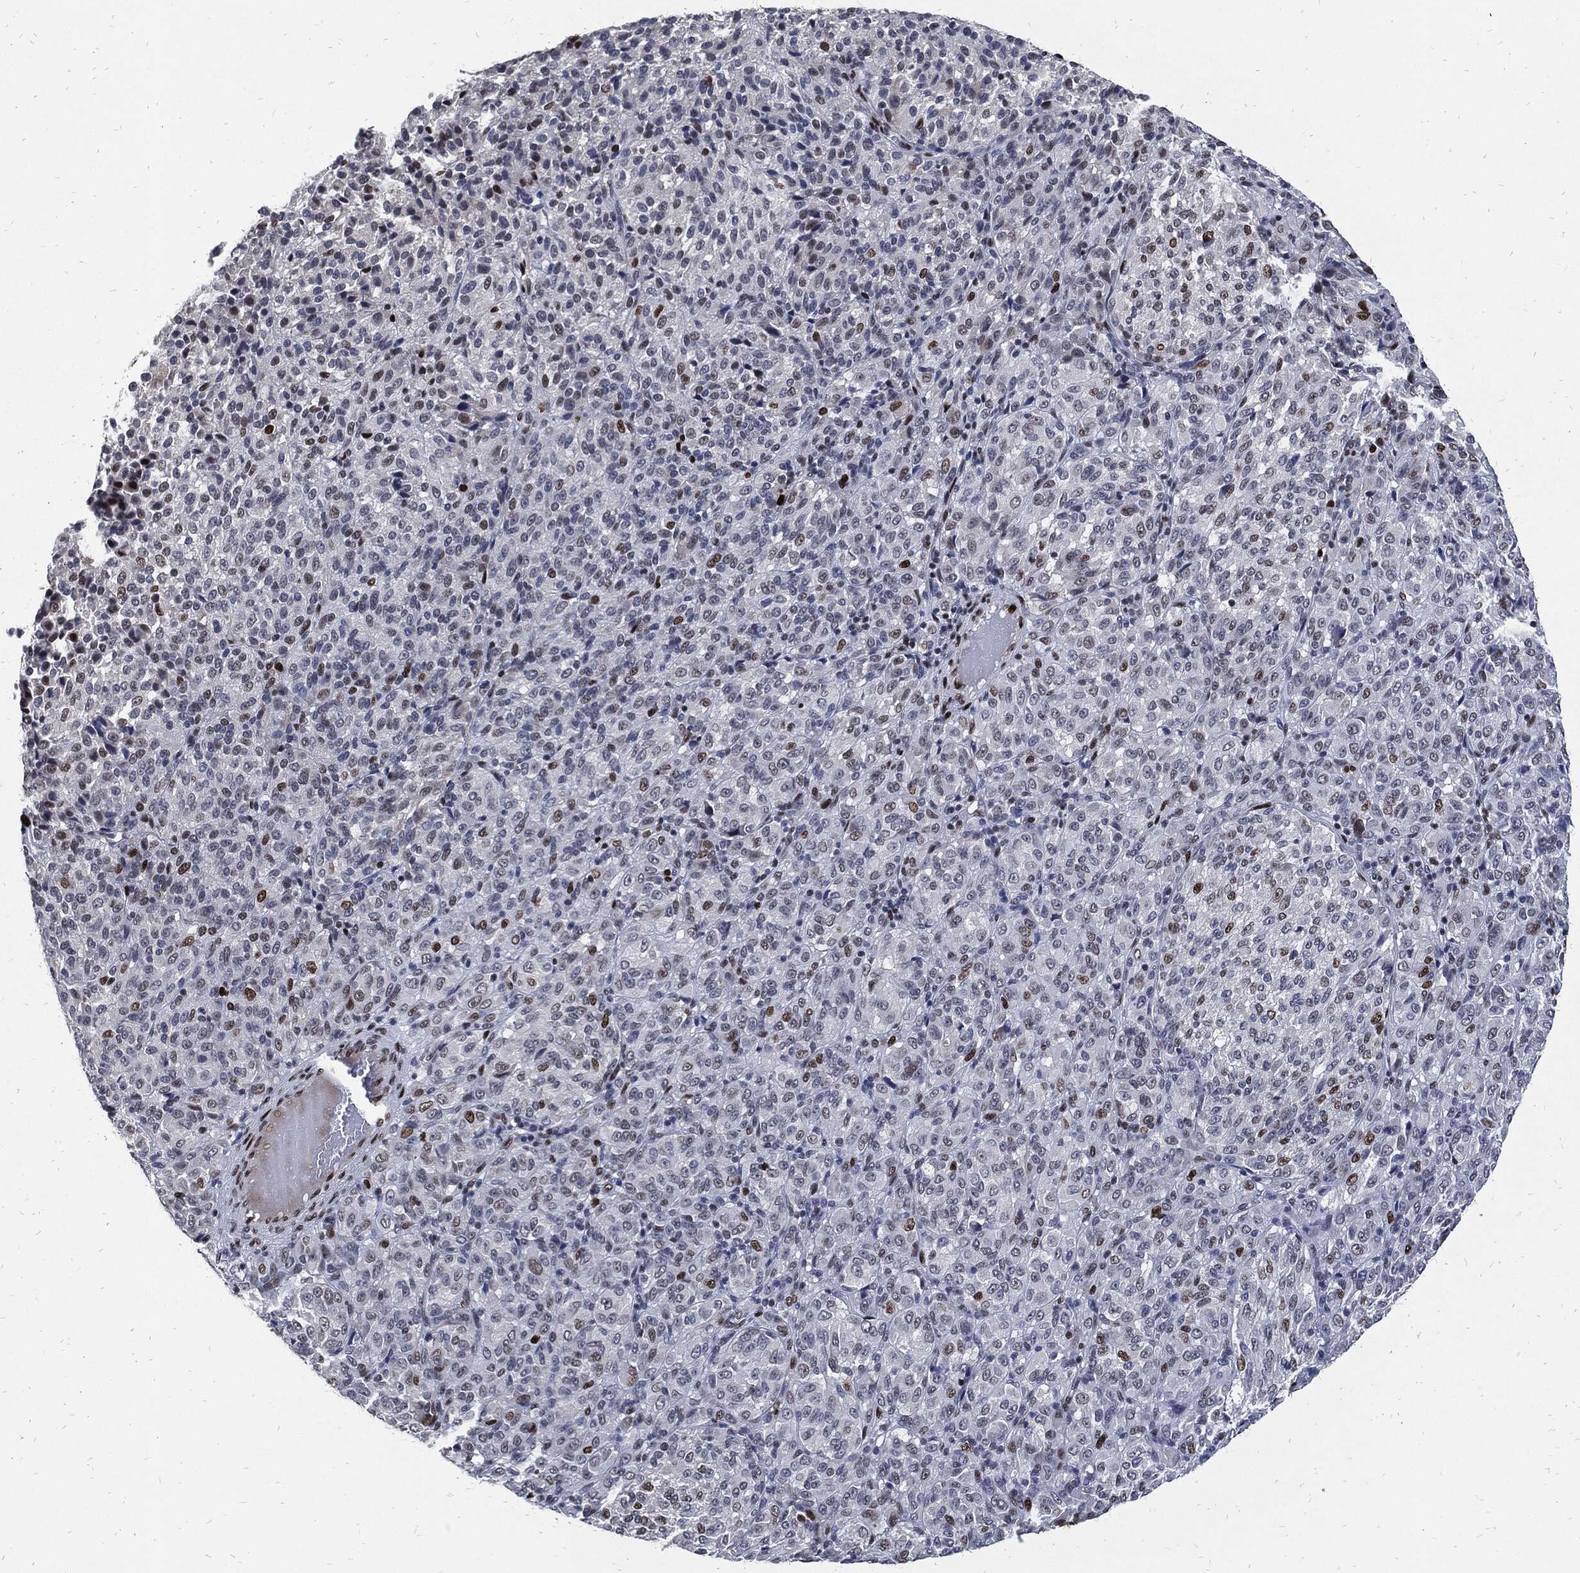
{"staining": {"intensity": "moderate", "quantity": "<25%", "location": "nuclear"}, "tissue": "melanoma", "cell_type": "Tumor cells", "image_type": "cancer", "snomed": [{"axis": "morphology", "description": "Malignant melanoma, Metastatic site"}, {"axis": "topography", "description": "Brain"}], "caption": "IHC histopathology image of malignant melanoma (metastatic site) stained for a protein (brown), which demonstrates low levels of moderate nuclear staining in approximately <25% of tumor cells.", "gene": "JUN", "patient": {"sex": "female", "age": 56}}